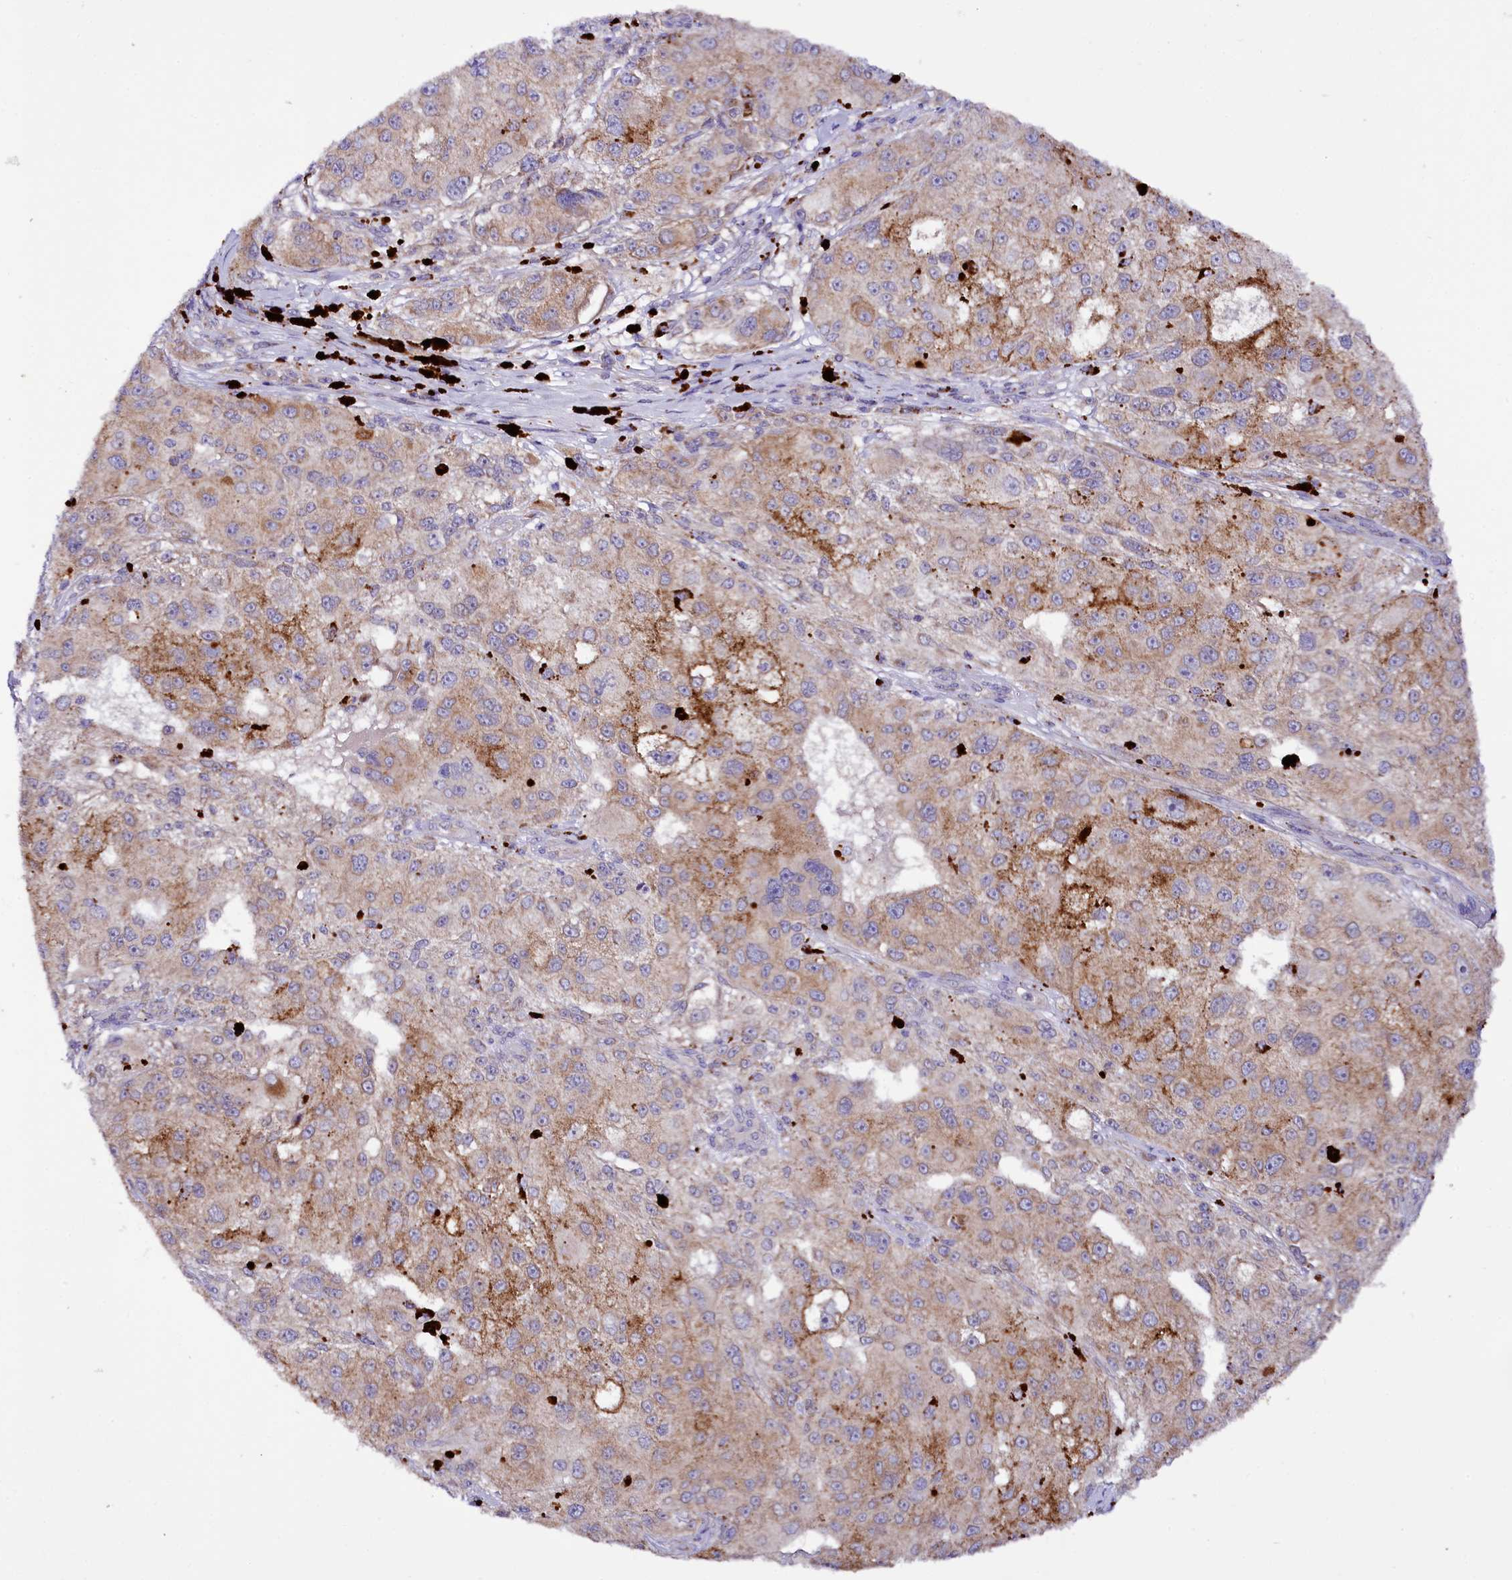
{"staining": {"intensity": "moderate", "quantity": "<25%", "location": "cytoplasmic/membranous"}, "tissue": "melanoma", "cell_type": "Tumor cells", "image_type": "cancer", "snomed": [{"axis": "morphology", "description": "Necrosis, NOS"}, {"axis": "morphology", "description": "Malignant melanoma, NOS"}, {"axis": "topography", "description": "Skin"}], "caption": "A brown stain highlights moderate cytoplasmic/membranous expression of a protein in melanoma tumor cells. Immunohistochemistry stains the protein of interest in brown and the nuclei are stained blue.", "gene": "ZNF45", "patient": {"sex": "female", "age": 87}}